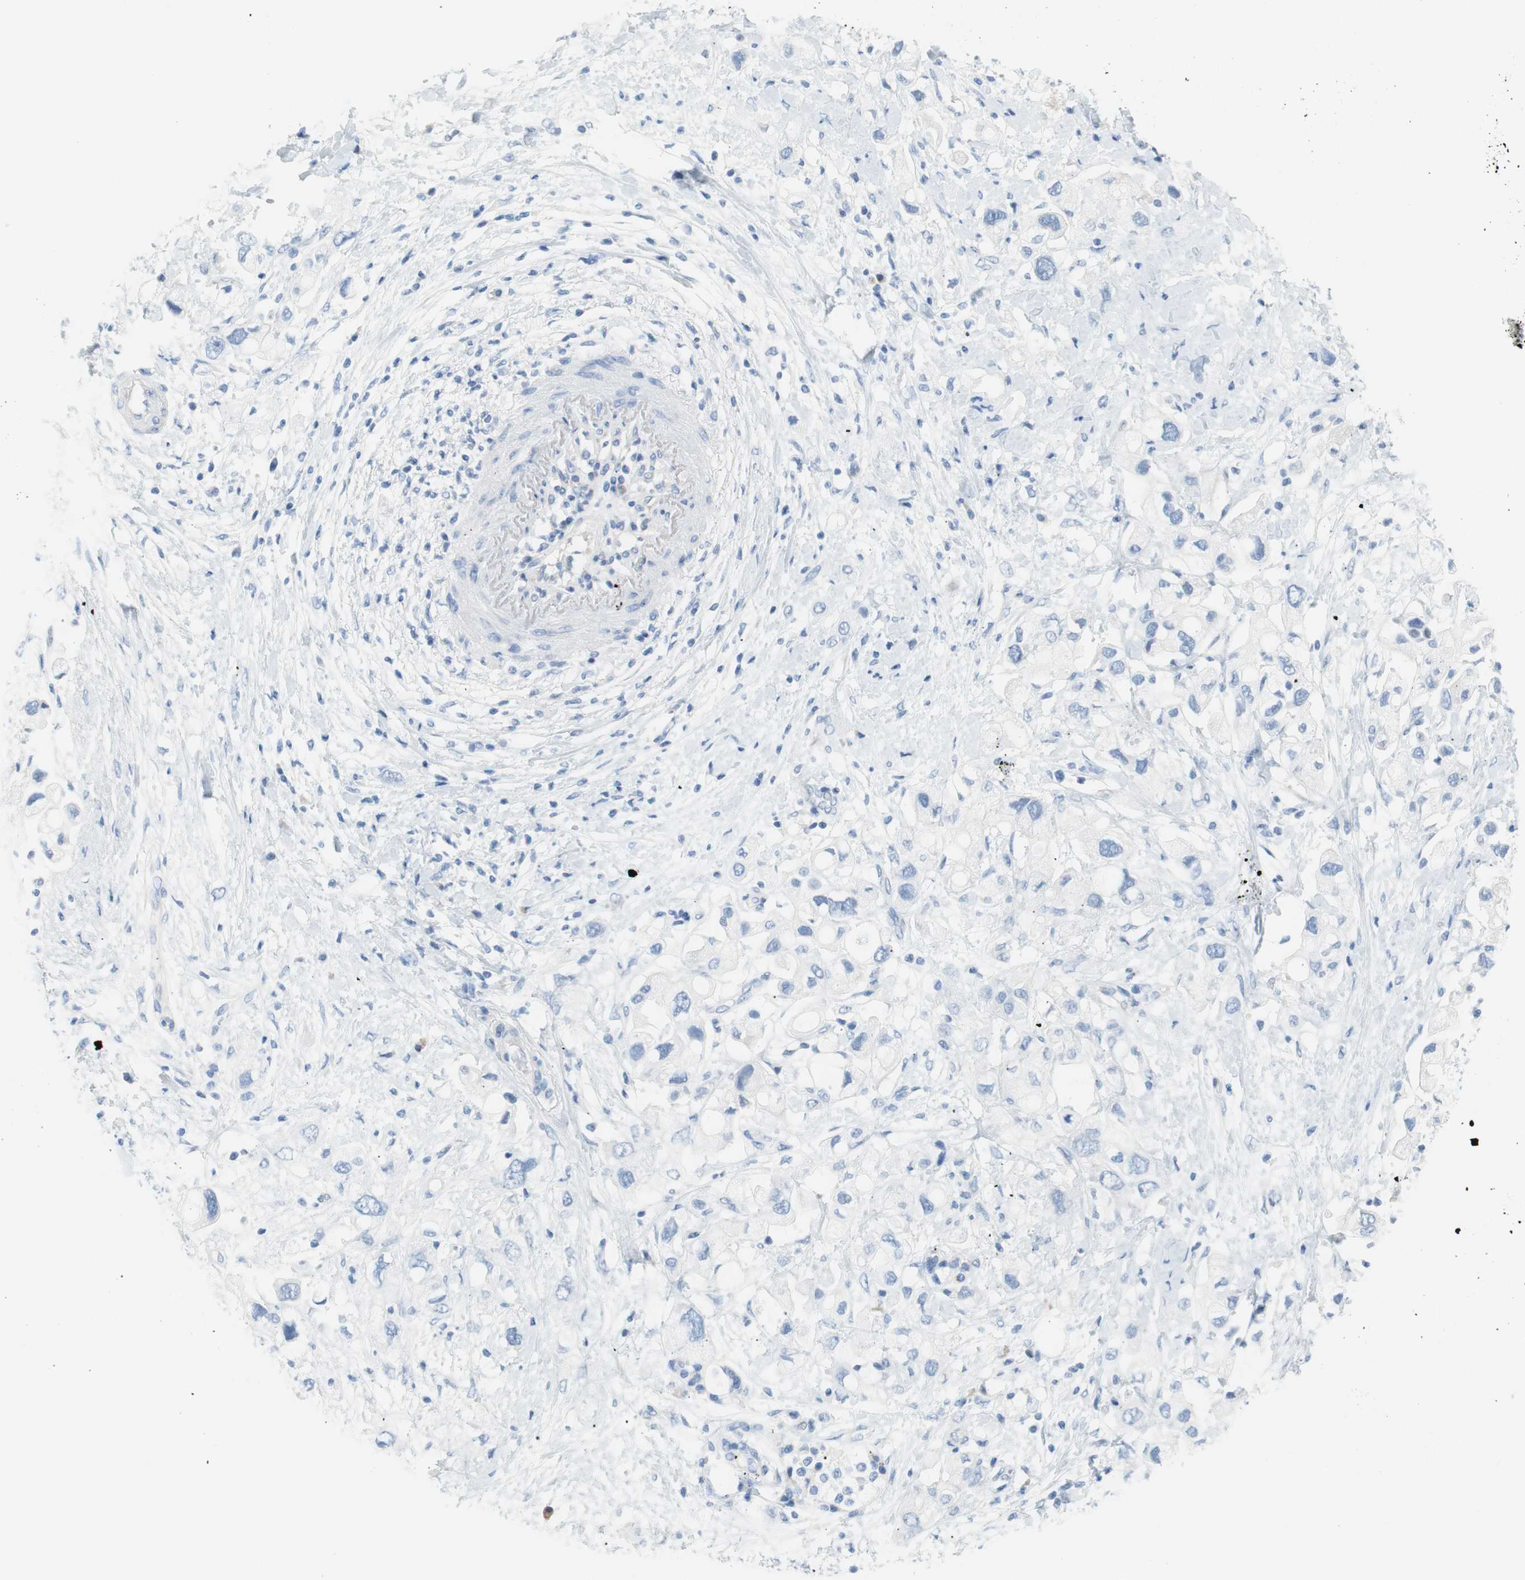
{"staining": {"intensity": "negative", "quantity": "none", "location": "none"}, "tissue": "pancreatic cancer", "cell_type": "Tumor cells", "image_type": "cancer", "snomed": [{"axis": "morphology", "description": "Adenocarcinoma, NOS"}, {"axis": "topography", "description": "Pancreas"}], "caption": "This is an immunohistochemistry image of pancreatic cancer. There is no positivity in tumor cells.", "gene": "MYH1", "patient": {"sex": "female", "age": 56}}